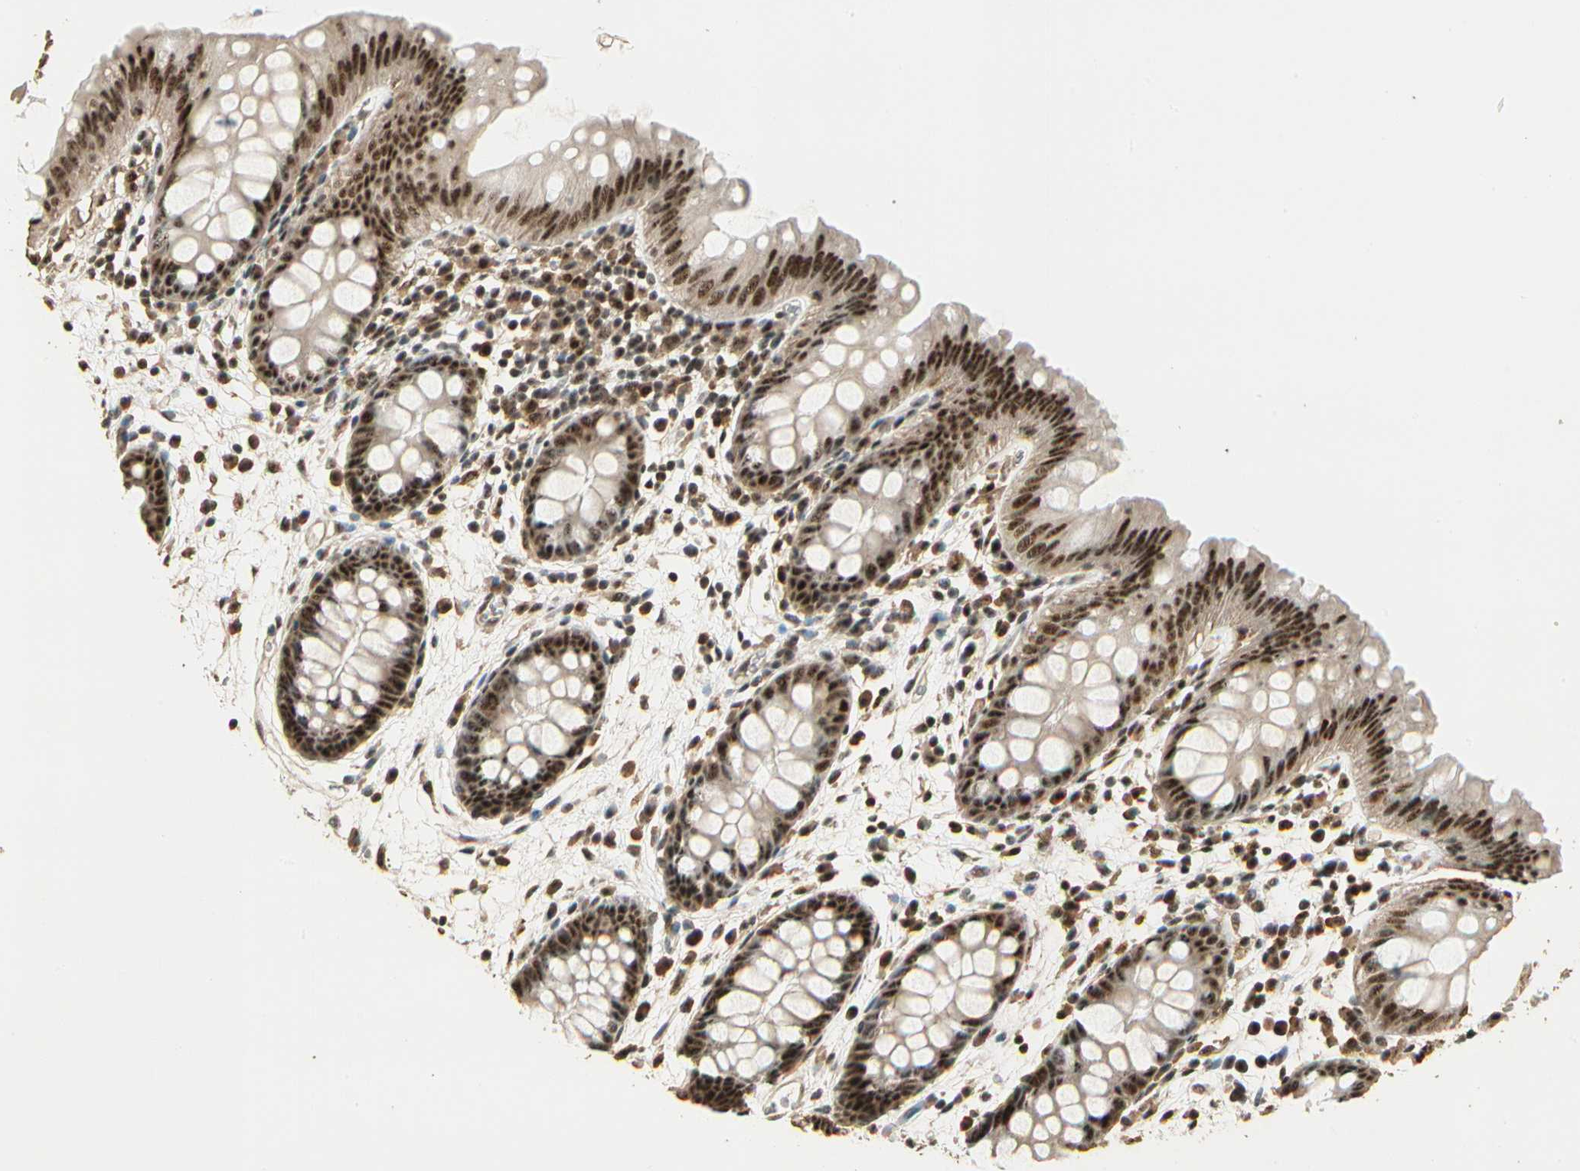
{"staining": {"intensity": "moderate", "quantity": ">75%", "location": "nuclear"}, "tissue": "colon", "cell_type": "Endothelial cells", "image_type": "normal", "snomed": [{"axis": "morphology", "description": "Normal tissue, NOS"}, {"axis": "topography", "description": "Smooth muscle"}, {"axis": "topography", "description": "Colon"}], "caption": "Immunohistochemical staining of benign colon shows medium levels of moderate nuclear expression in about >75% of endothelial cells. (DAB IHC, brown staining for protein, blue staining for nuclei).", "gene": "RBM25", "patient": {"sex": "male", "age": 67}}